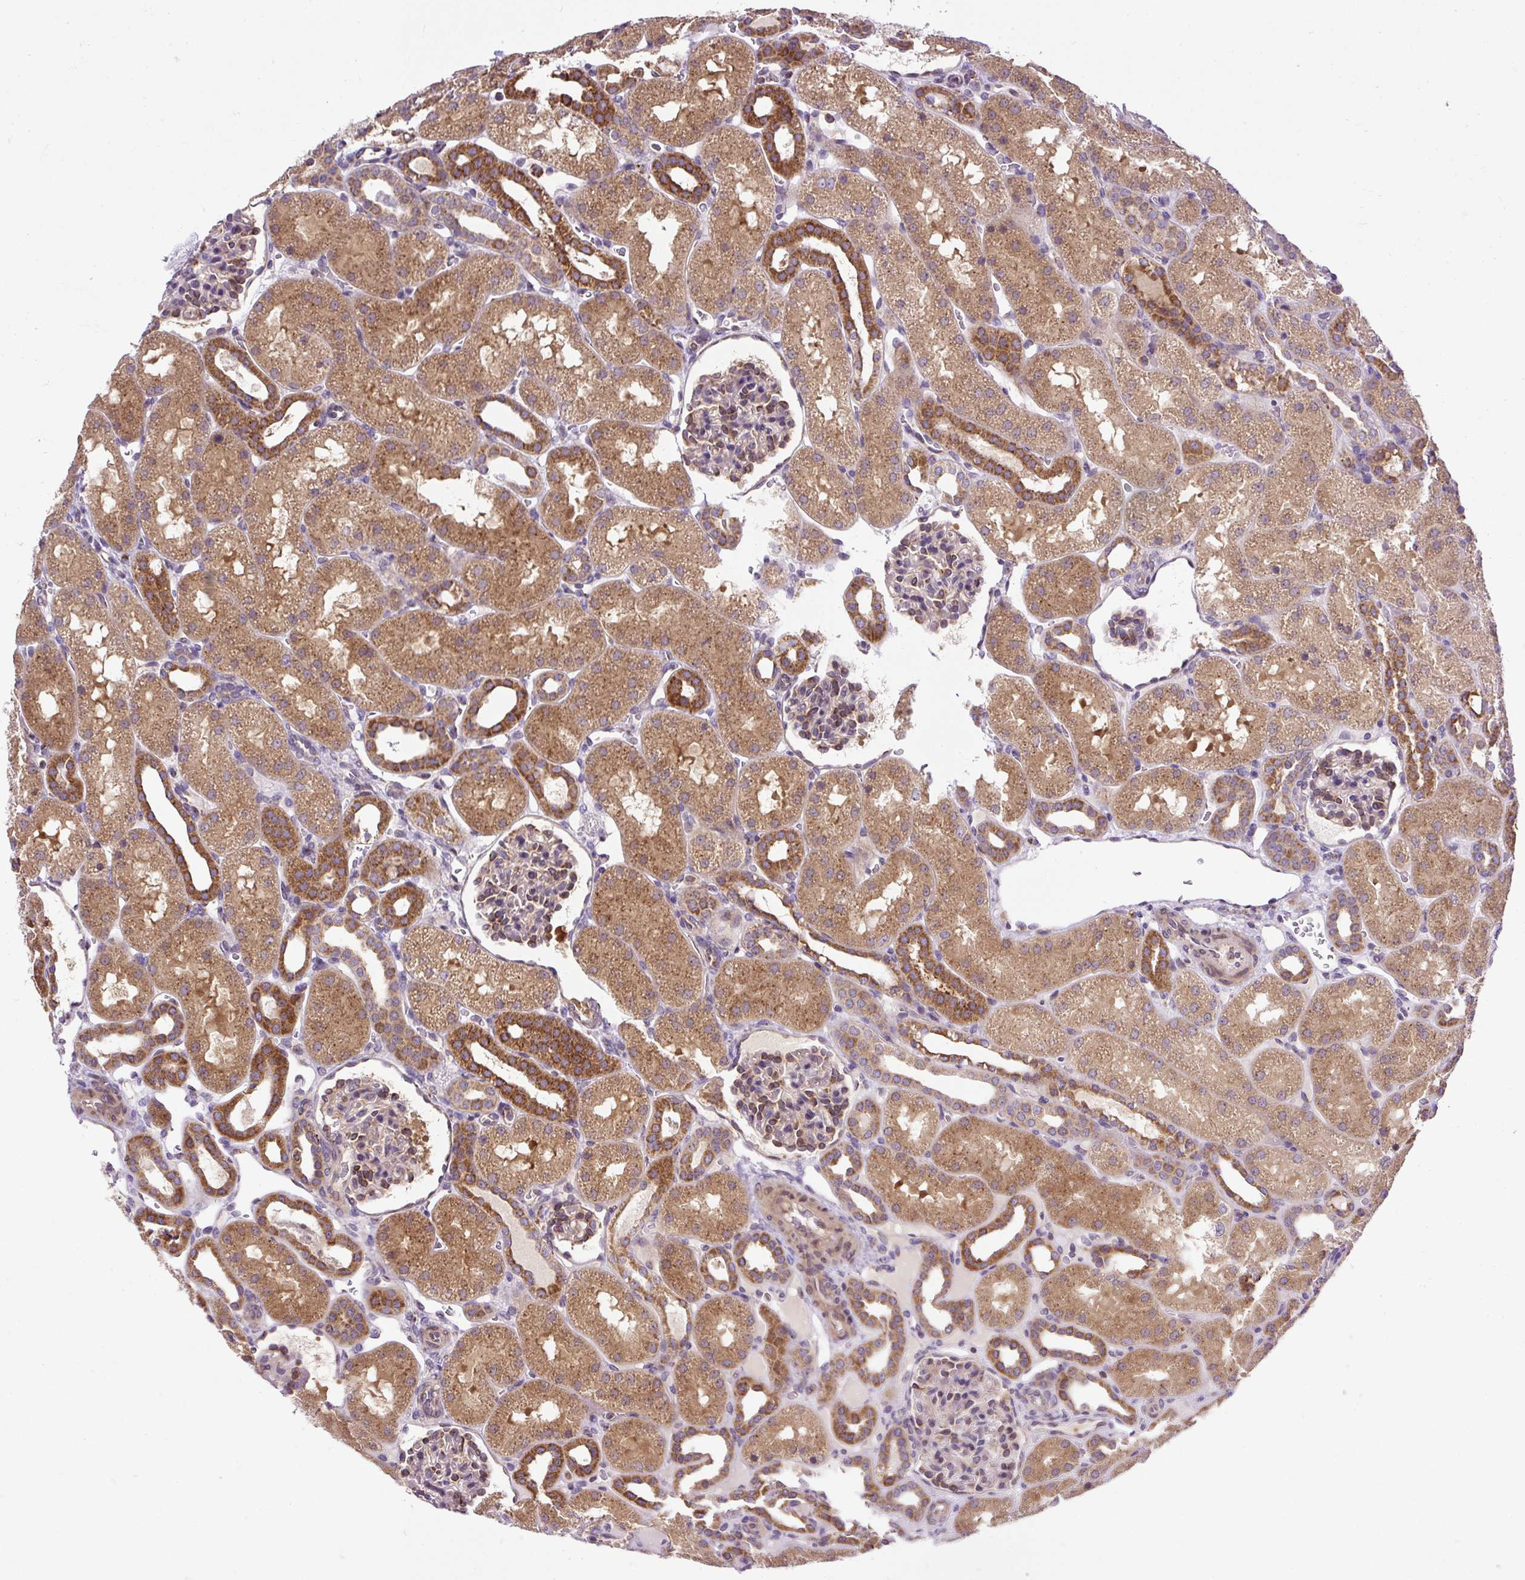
{"staining": {"intensity": "moderate", "quantity": ">75%", "location": "cytoplasmic/membranous"}, "tissue": "kidney", "cell_type": "Cells in glomeruli", "image_type": "normal", "snomed": [{"axis": "morphology", "description": "Normal tissue, NOS"}, {"axis": "topography", "description": "Kidney"}], "caption": "Kidney stained with DAB (3,3'-diaminobenzidine) immunohistochemistry (IHC) shows medium levels of moderate cytoplasmic/membranous expression in approximately >75% of cells in glomeruli.", "gene": "ZNF547", "patient": {"sex": "male", "age": 2}}